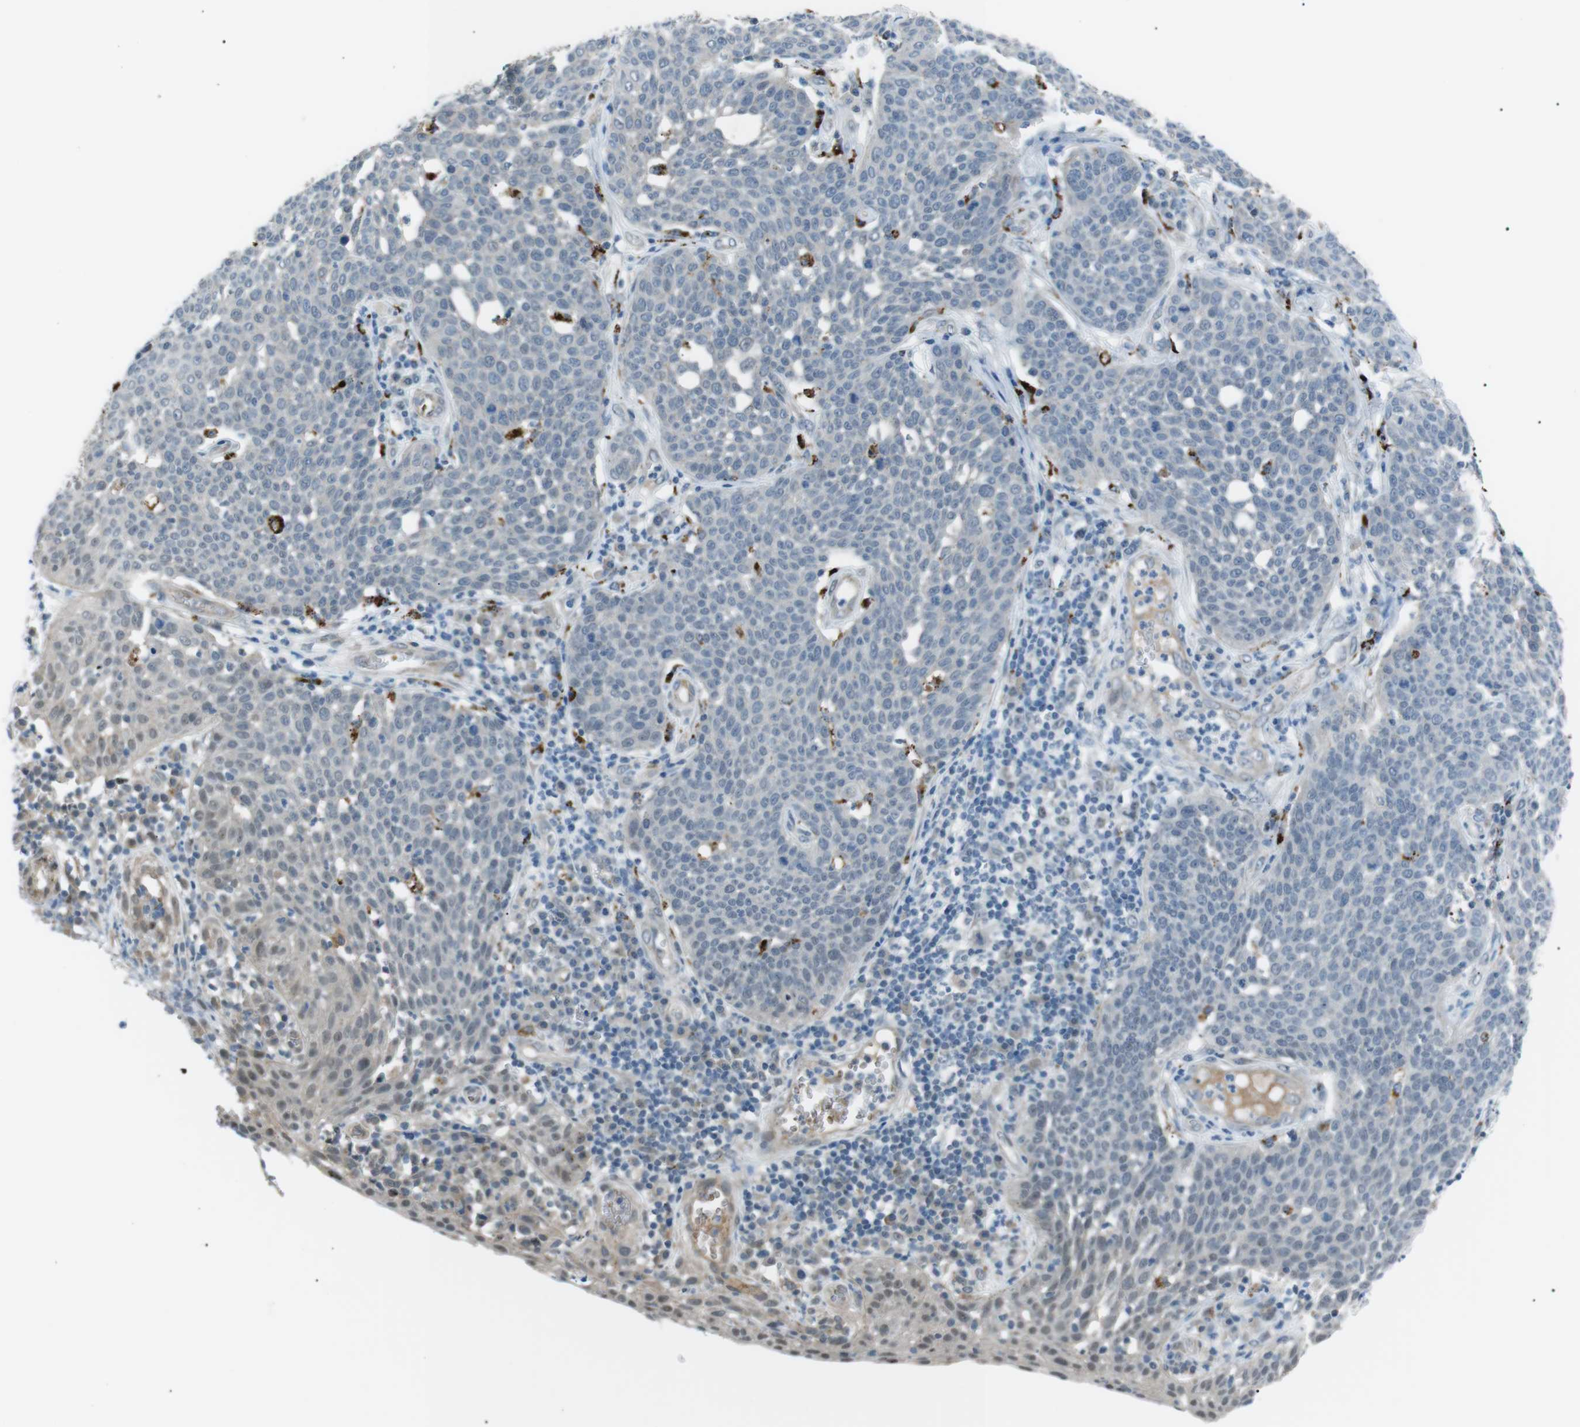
{"staining": {"intensity": "negative", "quantity": "none", "location": "none"}, "tissue": "cervical cancer", "cell_type": "Tumor cells", "image_type": "cancer", "snomed": [{"axis": "morphology", "description": "Squamous cell carcinoma, NOS"}, {"axis": "topography", "description": "Cervix"}], "caption": "High magnification brightfield microscopy of cervical squamous cell carcinoma stained with DAB (3,3'-diaminobenzidine) (brown) and counterstained with hematoxylin (blue): tumor cells show no significant expression. (Brightfield microscopy of DAB (3,3'-diaminobenzidine) immunohistochemistry (IHC) at high magnification).", "gene": "B4GALNT2", "patient": {"sex": "female", "age": 34}}